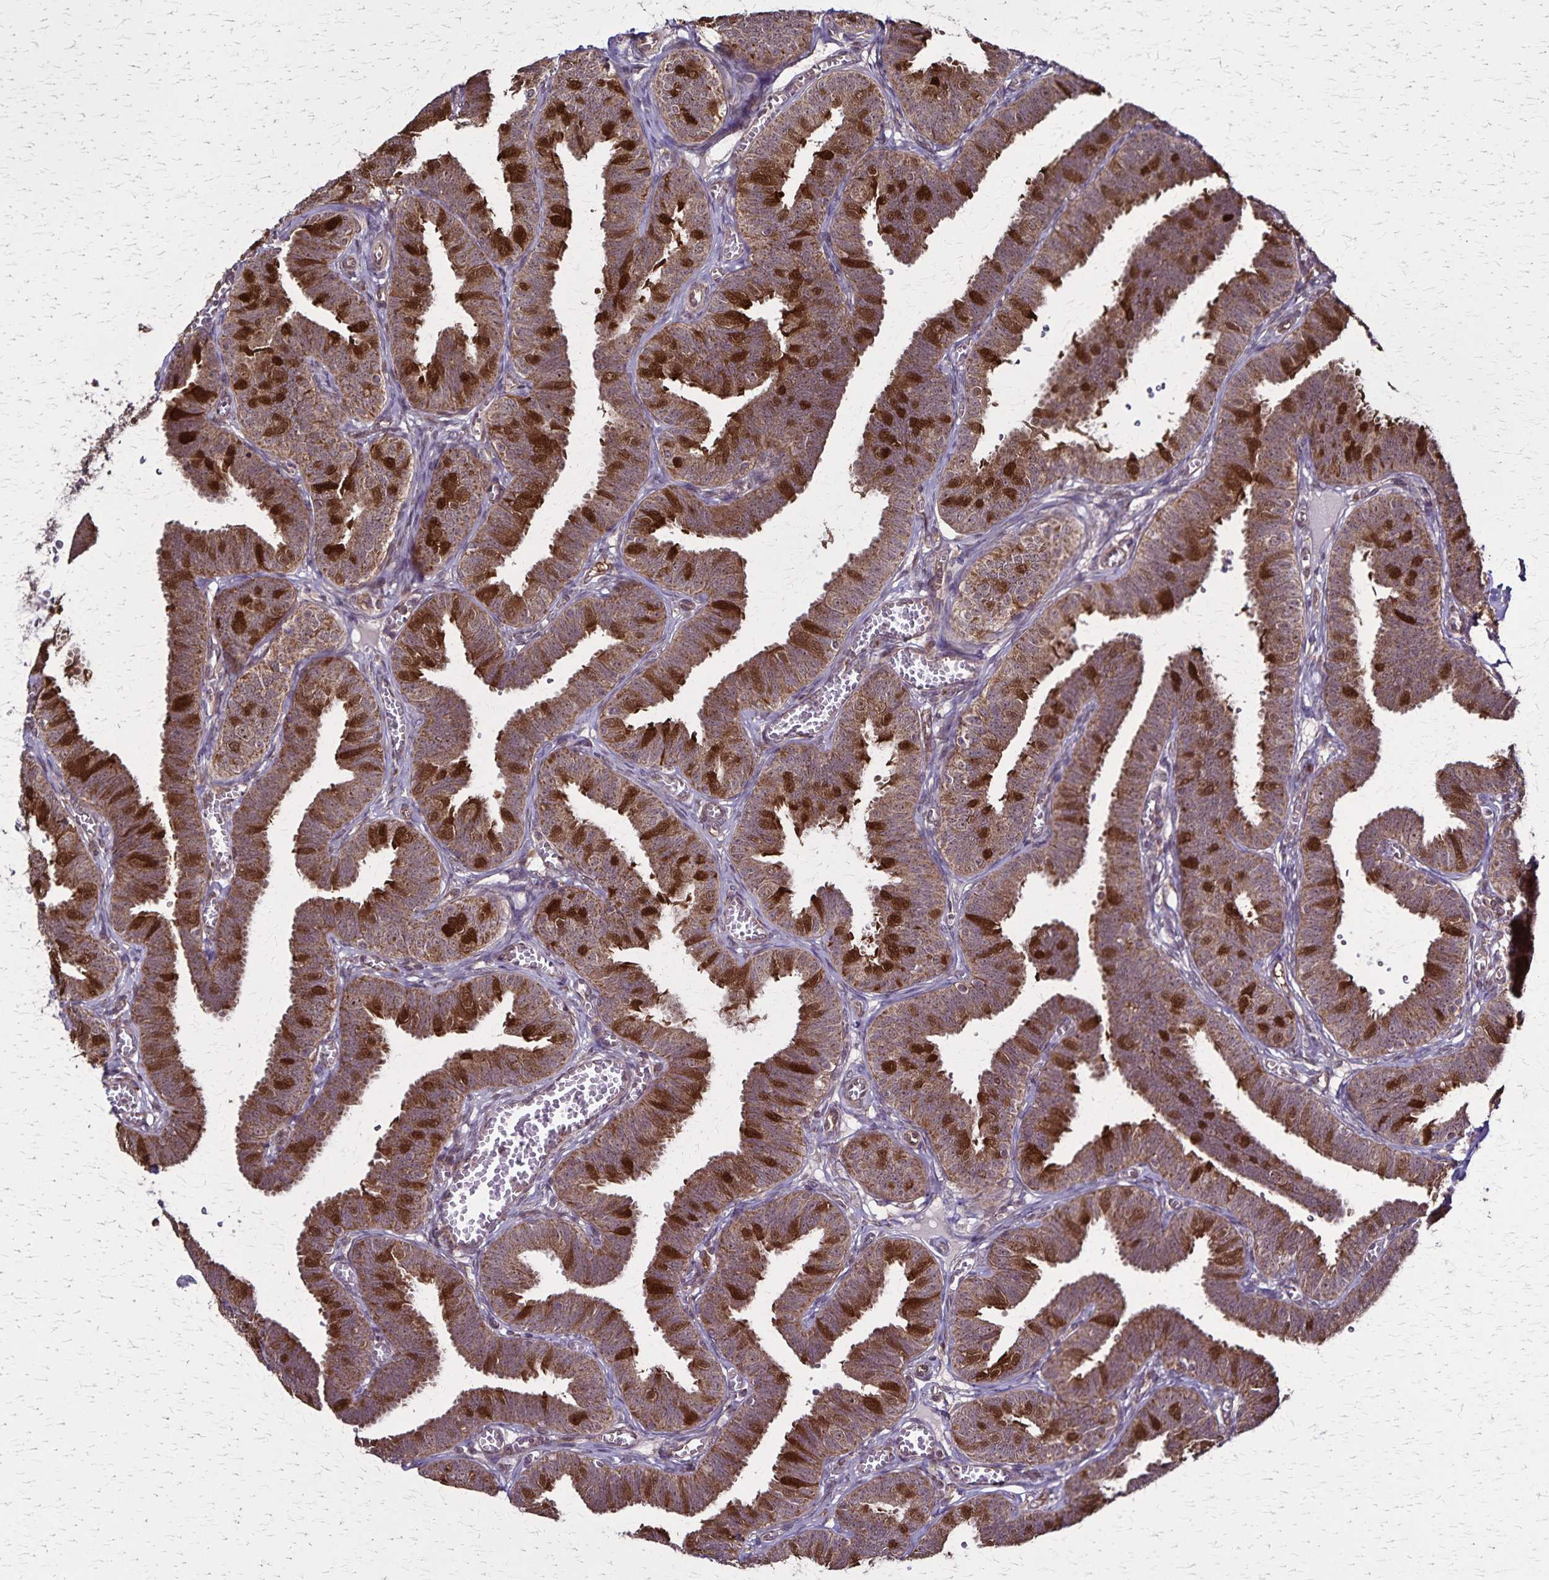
{"staining": {"intensity": "strong", "quantity": ">75%", "location": "cytoplasmic/membranous"}, "tissue": "fallopian tube", "cell_type": "Glandular cells", "image_type": "normal", "snomed": [{"axis": "morphology", "description": "Normal tissue, NOS"}, {"axis": "topography", "description": "Fallopian tube"}], "caption": "An IHC photomicrograph of unremarkable tissue is shown. Protein staining in brown labels strong cytoplasmic/membranous positivity in fallopian tube within glandular cells. Nuclei are stained in blue.", "gene": "NFS1", "patient": {"sex": "female", "age": 25}}